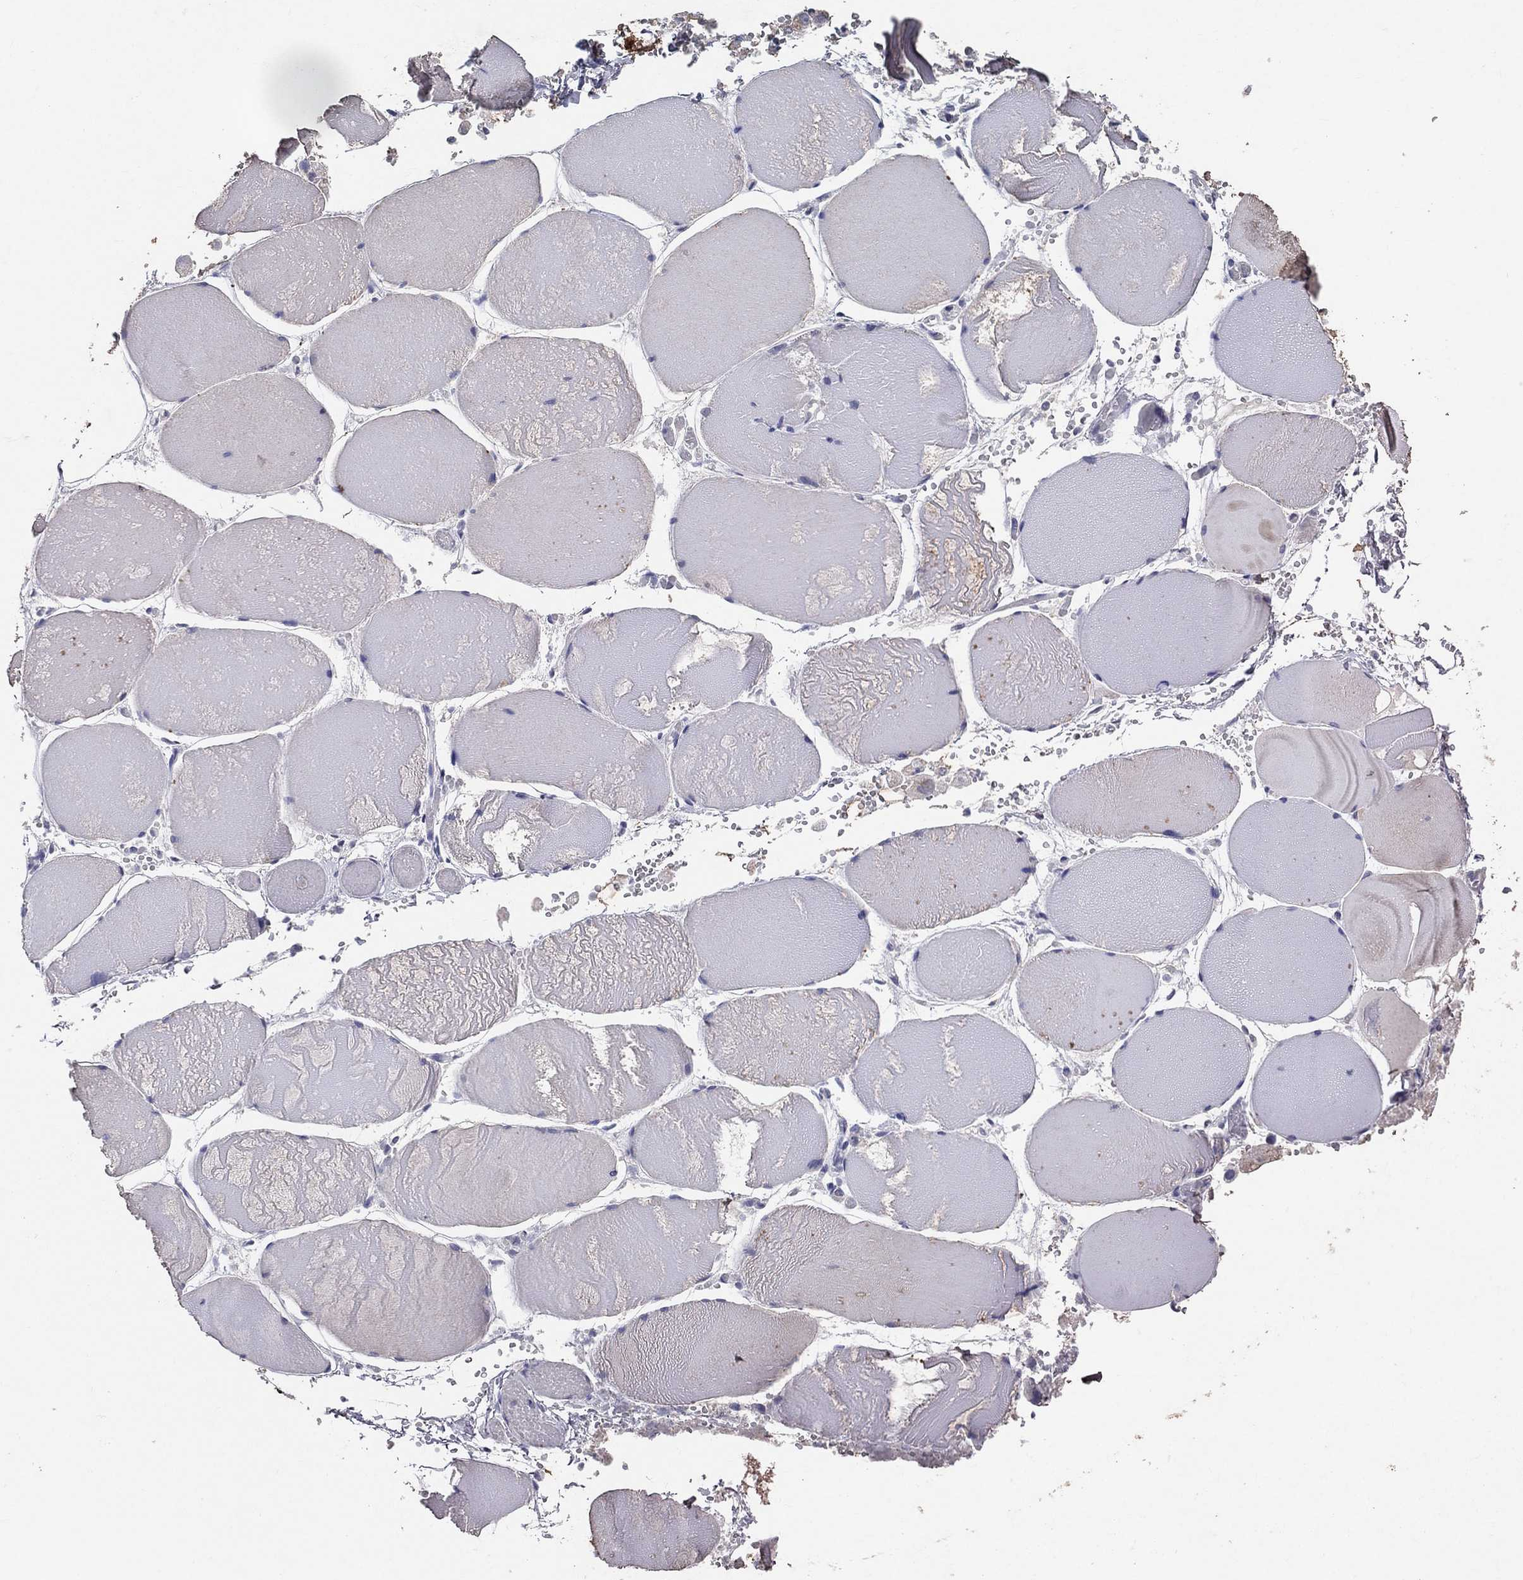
{"staining": {"intensity": "negative", "quantity": "none", "location": "none"}, "tissue": "skeletal muscle", "cell_type": "Myocytes", "image_type": "normal", "snomed": [{"axis": "morphology", "description": "Normal tissue, NOS"}, {"axis": "morphology", "description": "Malignant melanoma, Metastatic site"}, {"axis": "topography", "description": "Skeletal muscle"}], "caption": "There is no significant expression in myocytes of skeletal muscle. Nuclei are stained in blue.", "gene": "PROZ", "patient": {"sex": "male", "age": 50}}